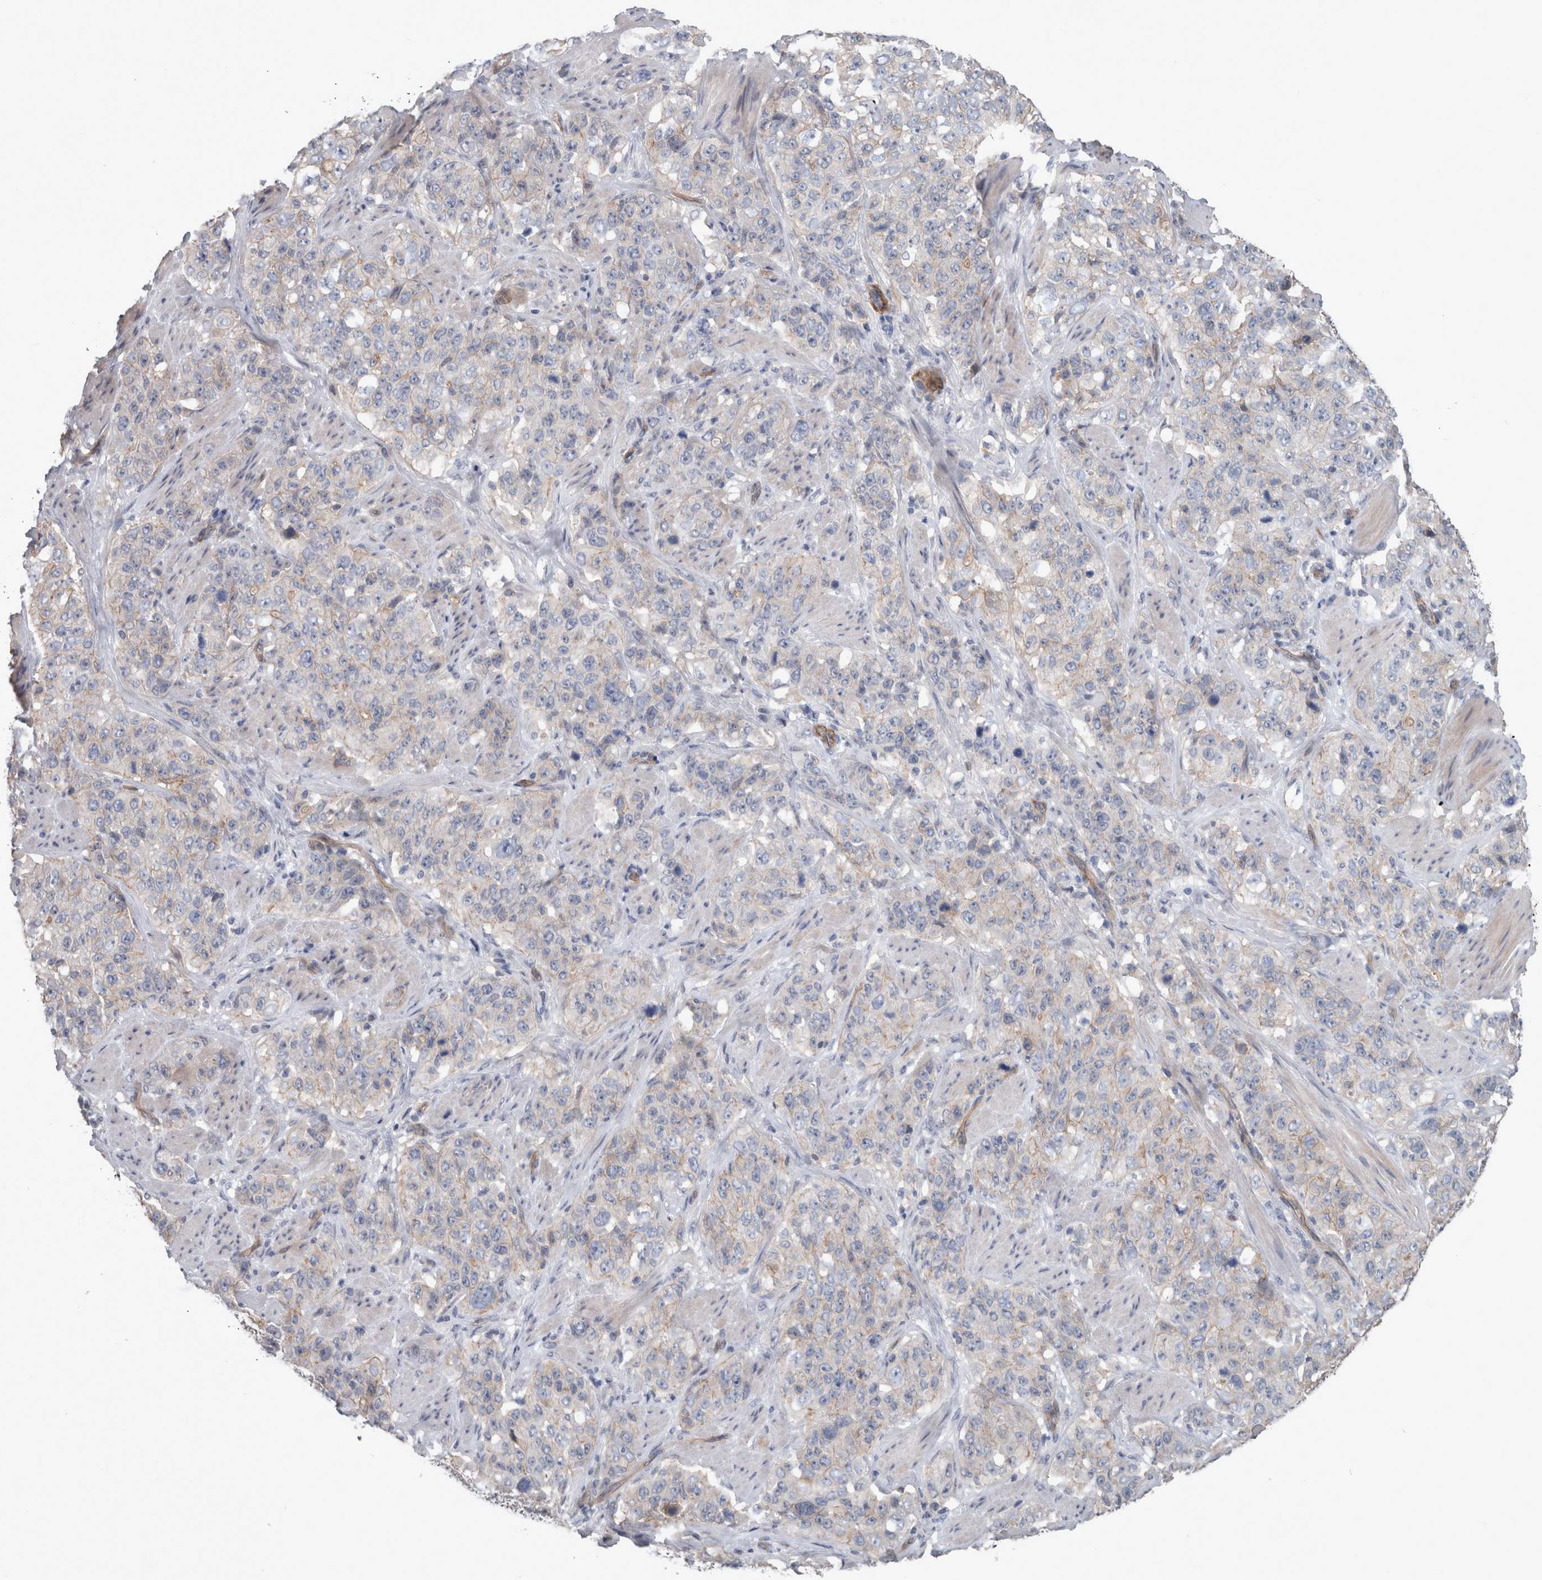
{"staining": {"intensity": "negative", "quantity": "none", "location": "none"}, "tissue": "stomach cancer", "cell_type": "Tumor cells", "image_type": "cancer", "snomed": [{"axis": "morphology", "description": "Adenocarcinoma, NOS"}, {"axis": "topography", "description": "Stomach"}], "caption": "High power microscopy micrograph of an immunohistochemistry (IHC) photomicrograph of adenocarcinoma (stomach), revealing no significant positivity in tumor cells.", "gene": "BCAM", "patient": {"sex": "male", "age": 48}}